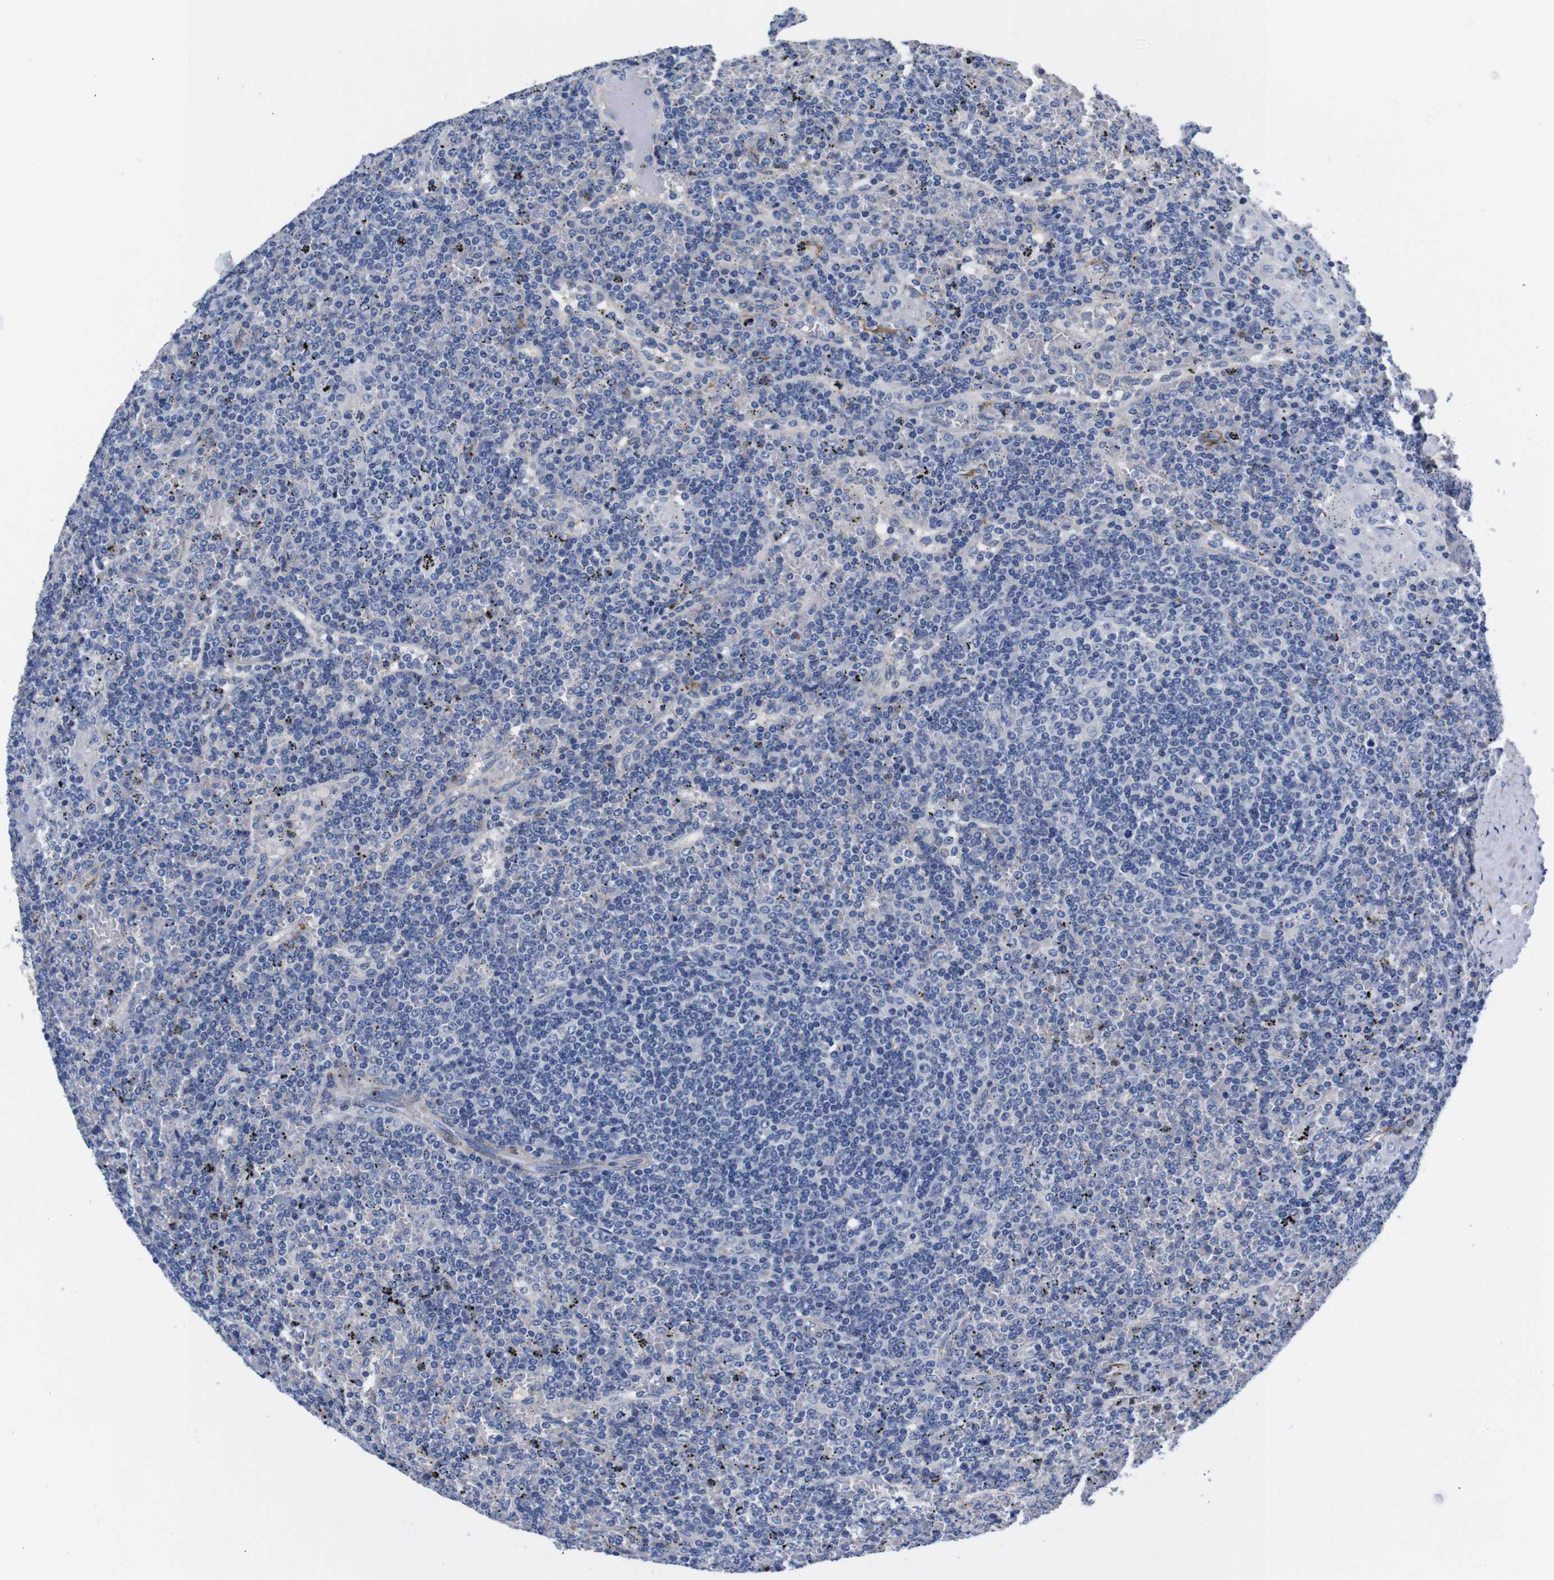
{"staining": {"intensity": "negative", "quantity": "none", "location": "none"}, "tissue": "lymphoma", "cell_type": "Tumor cells", "image_type": "cancer", "snomed": [{"axis": "morphology", "description": "Malignant lymphoma, non-Hodgkin's type, Low grade"}, {"axis": "topography", "description": "Spleen"}], "caption": "Protein analysis of lymphoma reveals no significant staining in tumor cells. (DAB (3,3'-diaminobenzidine) immunohistochemistry visualized using brightfield microscopy, high magnification).", "gene": "LRIG1", "patient": {"sex": "female", "age": 19}}